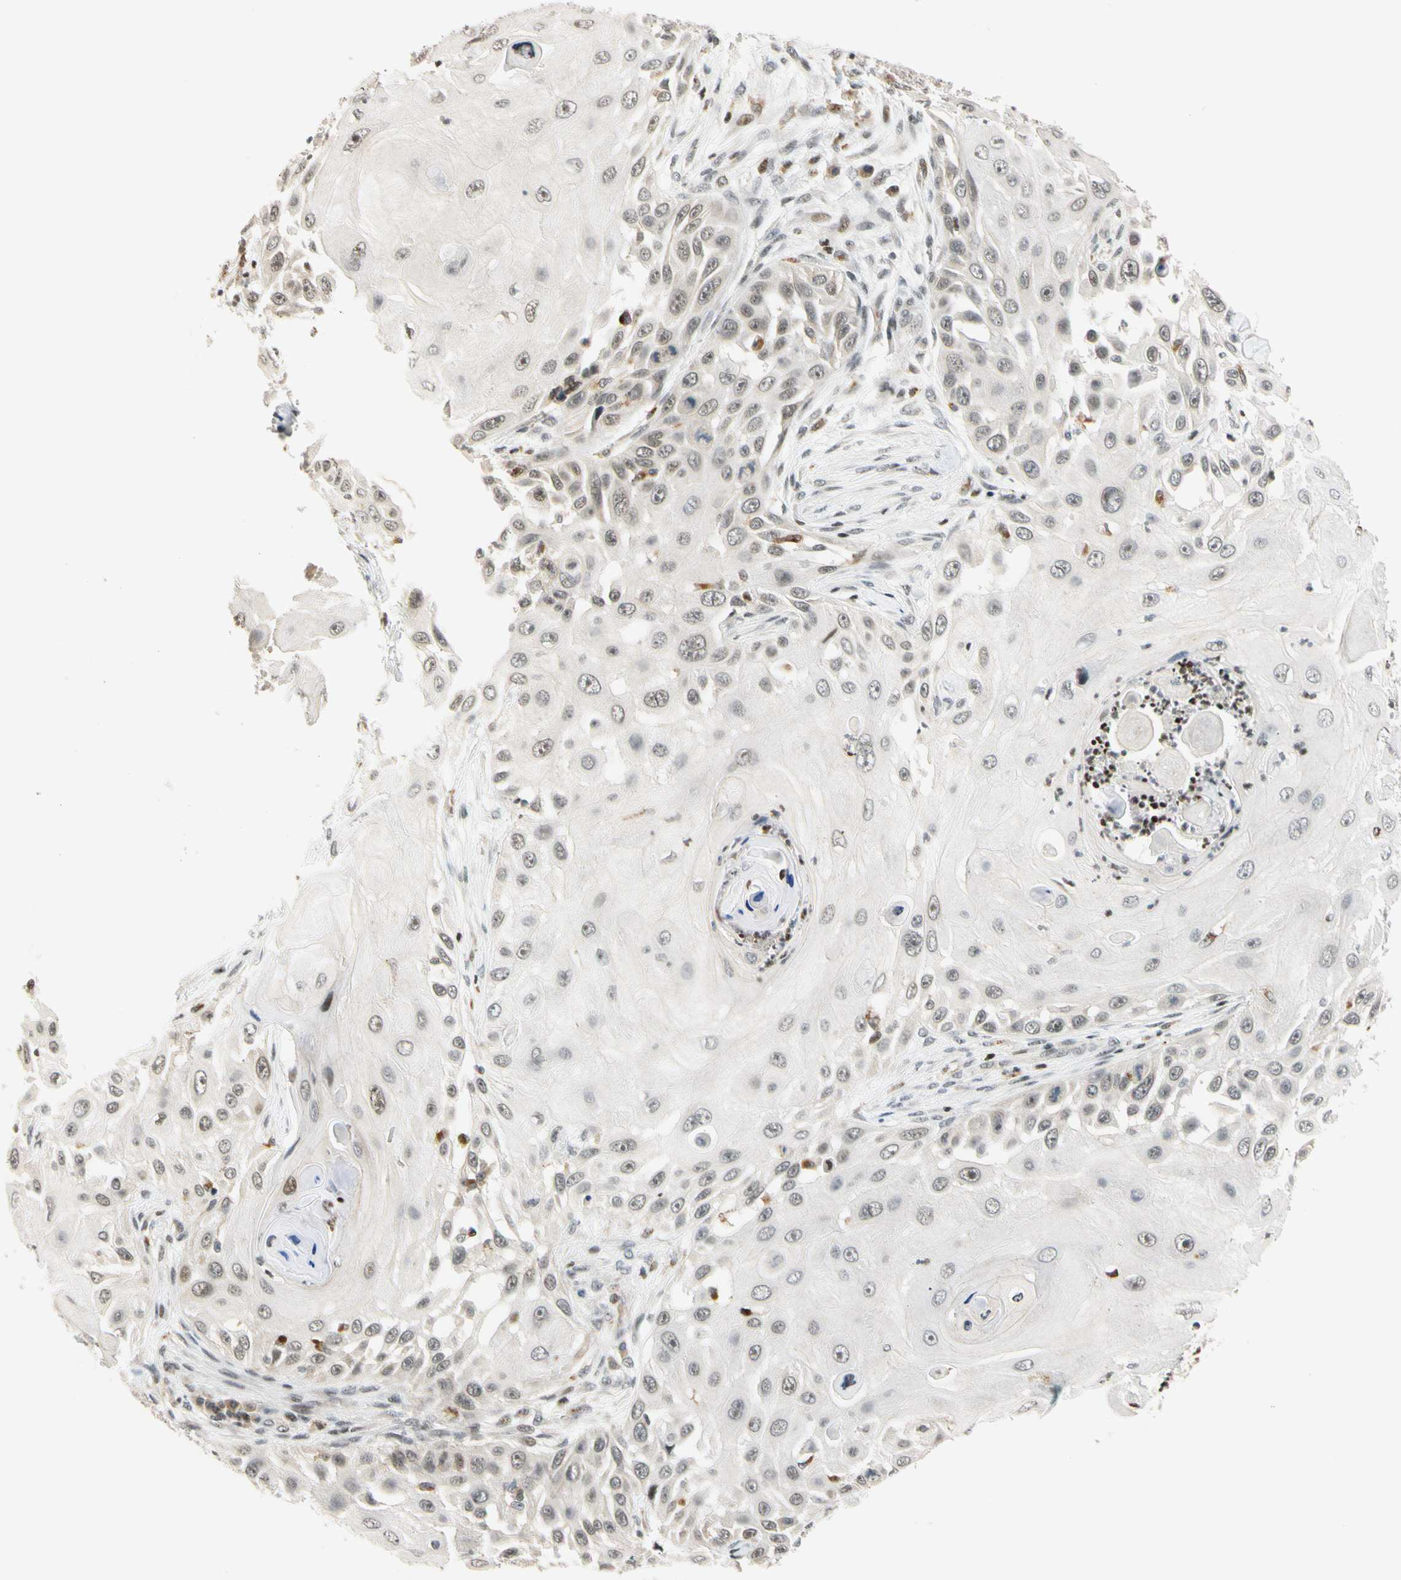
{"staining": {"intensity": "weak", "quantity": "<25%", "location": "nuclear"}, "tissue": "skin cancer", "cell_type": "Tumor cells", "image_type": "cancer", "snomed": [{"axis": "morphology", "description": "Squamous cell carcinoma, NOS"}, {"axis": "topography", "description": "Skin"}], "caption": "Immunohistochemistry micrograph of neoplastic tissue: skin cancer stained with DAB (3,3'-diaminobenzidine) shows no significant protein staining in tumor cells. (Immunohistochemistry, brightfield microscopy, high magnification).", "gene": "CDK7", "patient": {"sex": "female", "age": 44}}